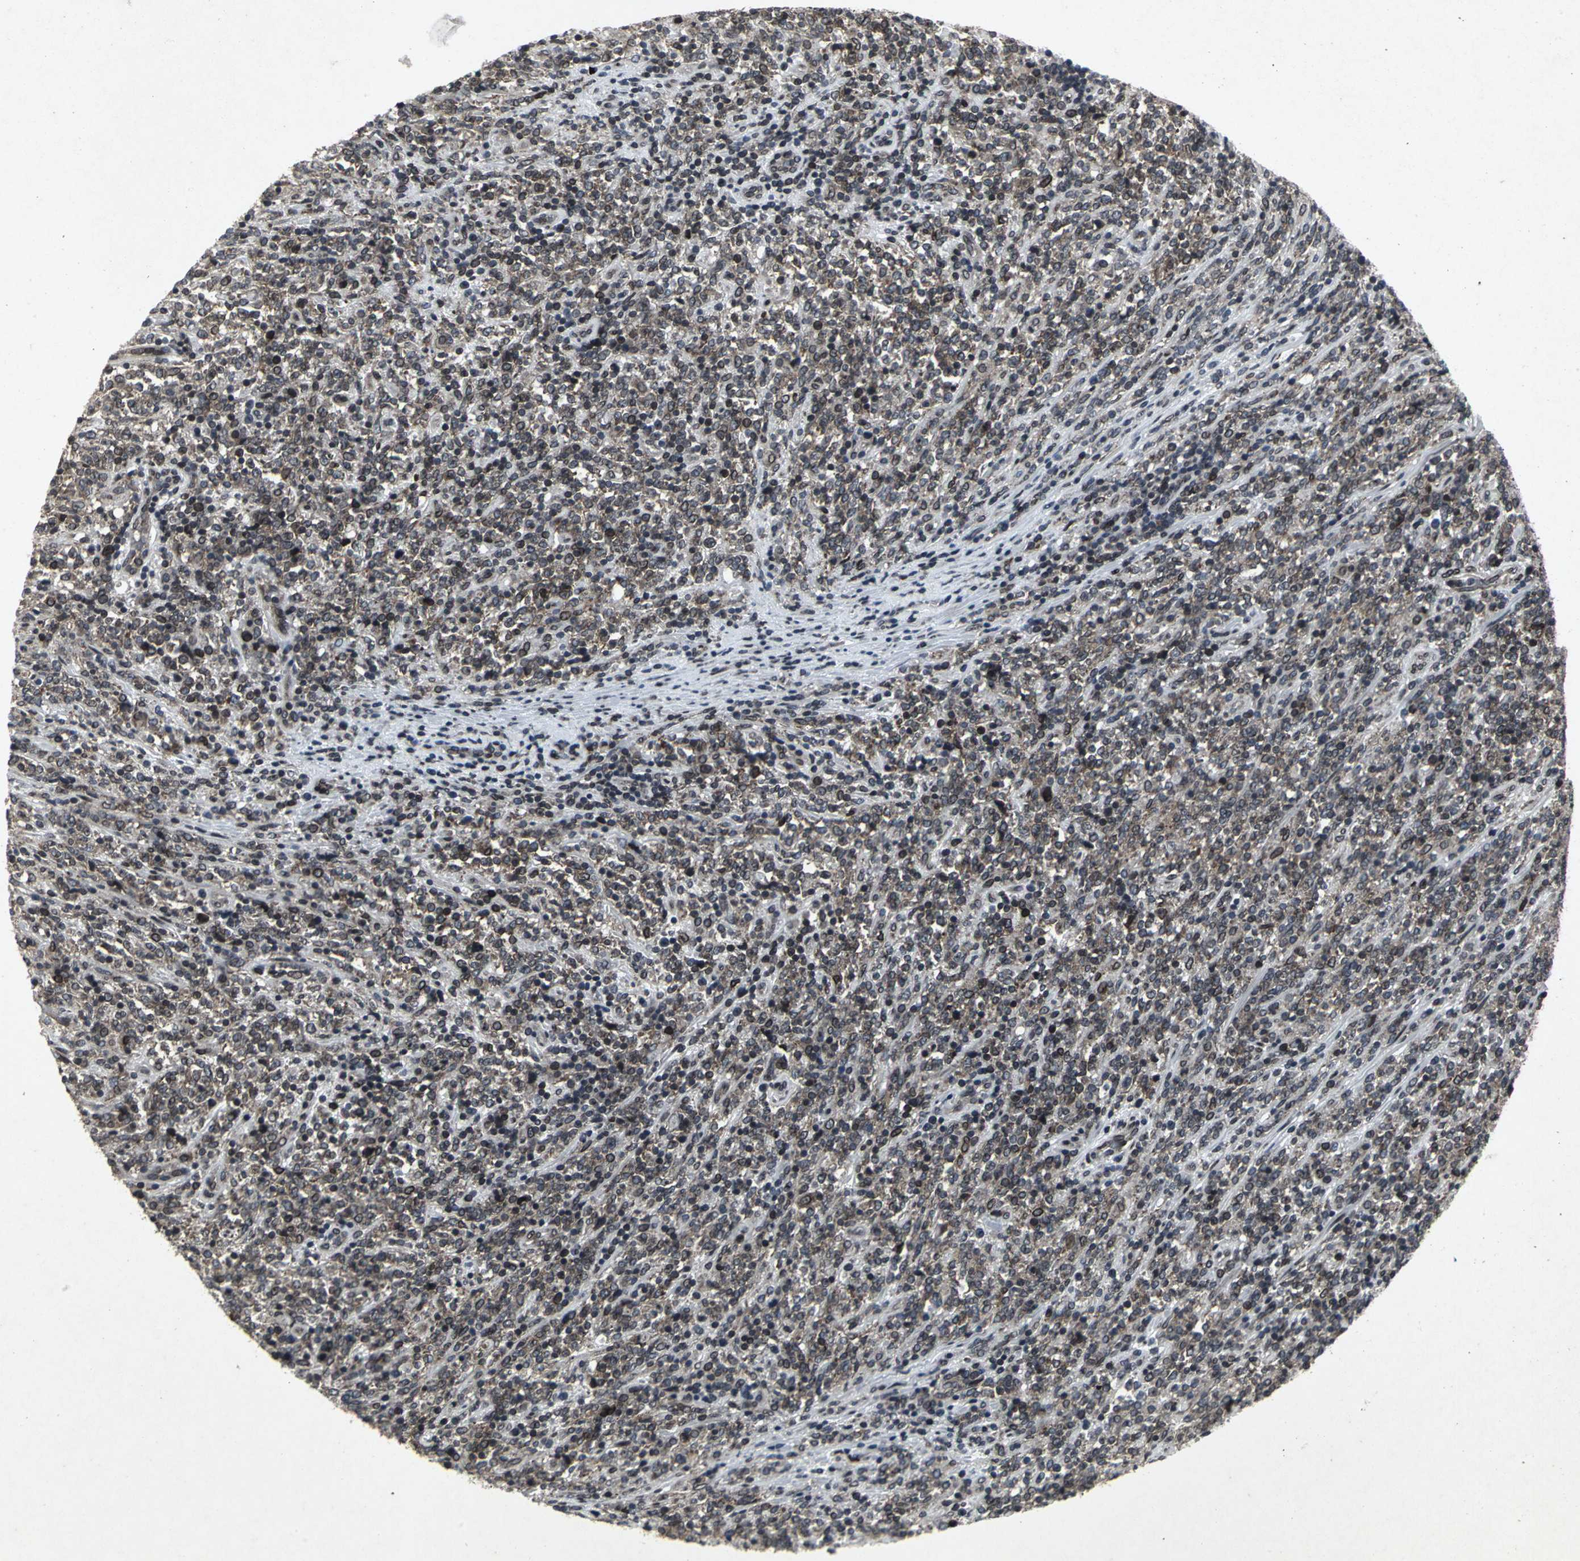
{"staining": {"intensity": "weak", "quantity": "25%-75%", "location": "cytoplasmic/membranous"}, "tissue": "lymphoma", "cell_type": "Tumor cells", "image_type": "cancer", "snomed": [{"axis": "morphology", "description": "Malignant lymphoma, non-Hodgkin's type, High grade"}, {"axis": "topography", "description": "Soft tissue"}], "caption": "There is low levels of weak cytoplasmic/membranous staining in tumor cells of malignant lymphoma, non-Hodgkin's type (high-grade), as demonstrated by immunohistochemical staining (brown color).", "gene": "SH2B3", "patient": {"sex": "male", "age": 18}}